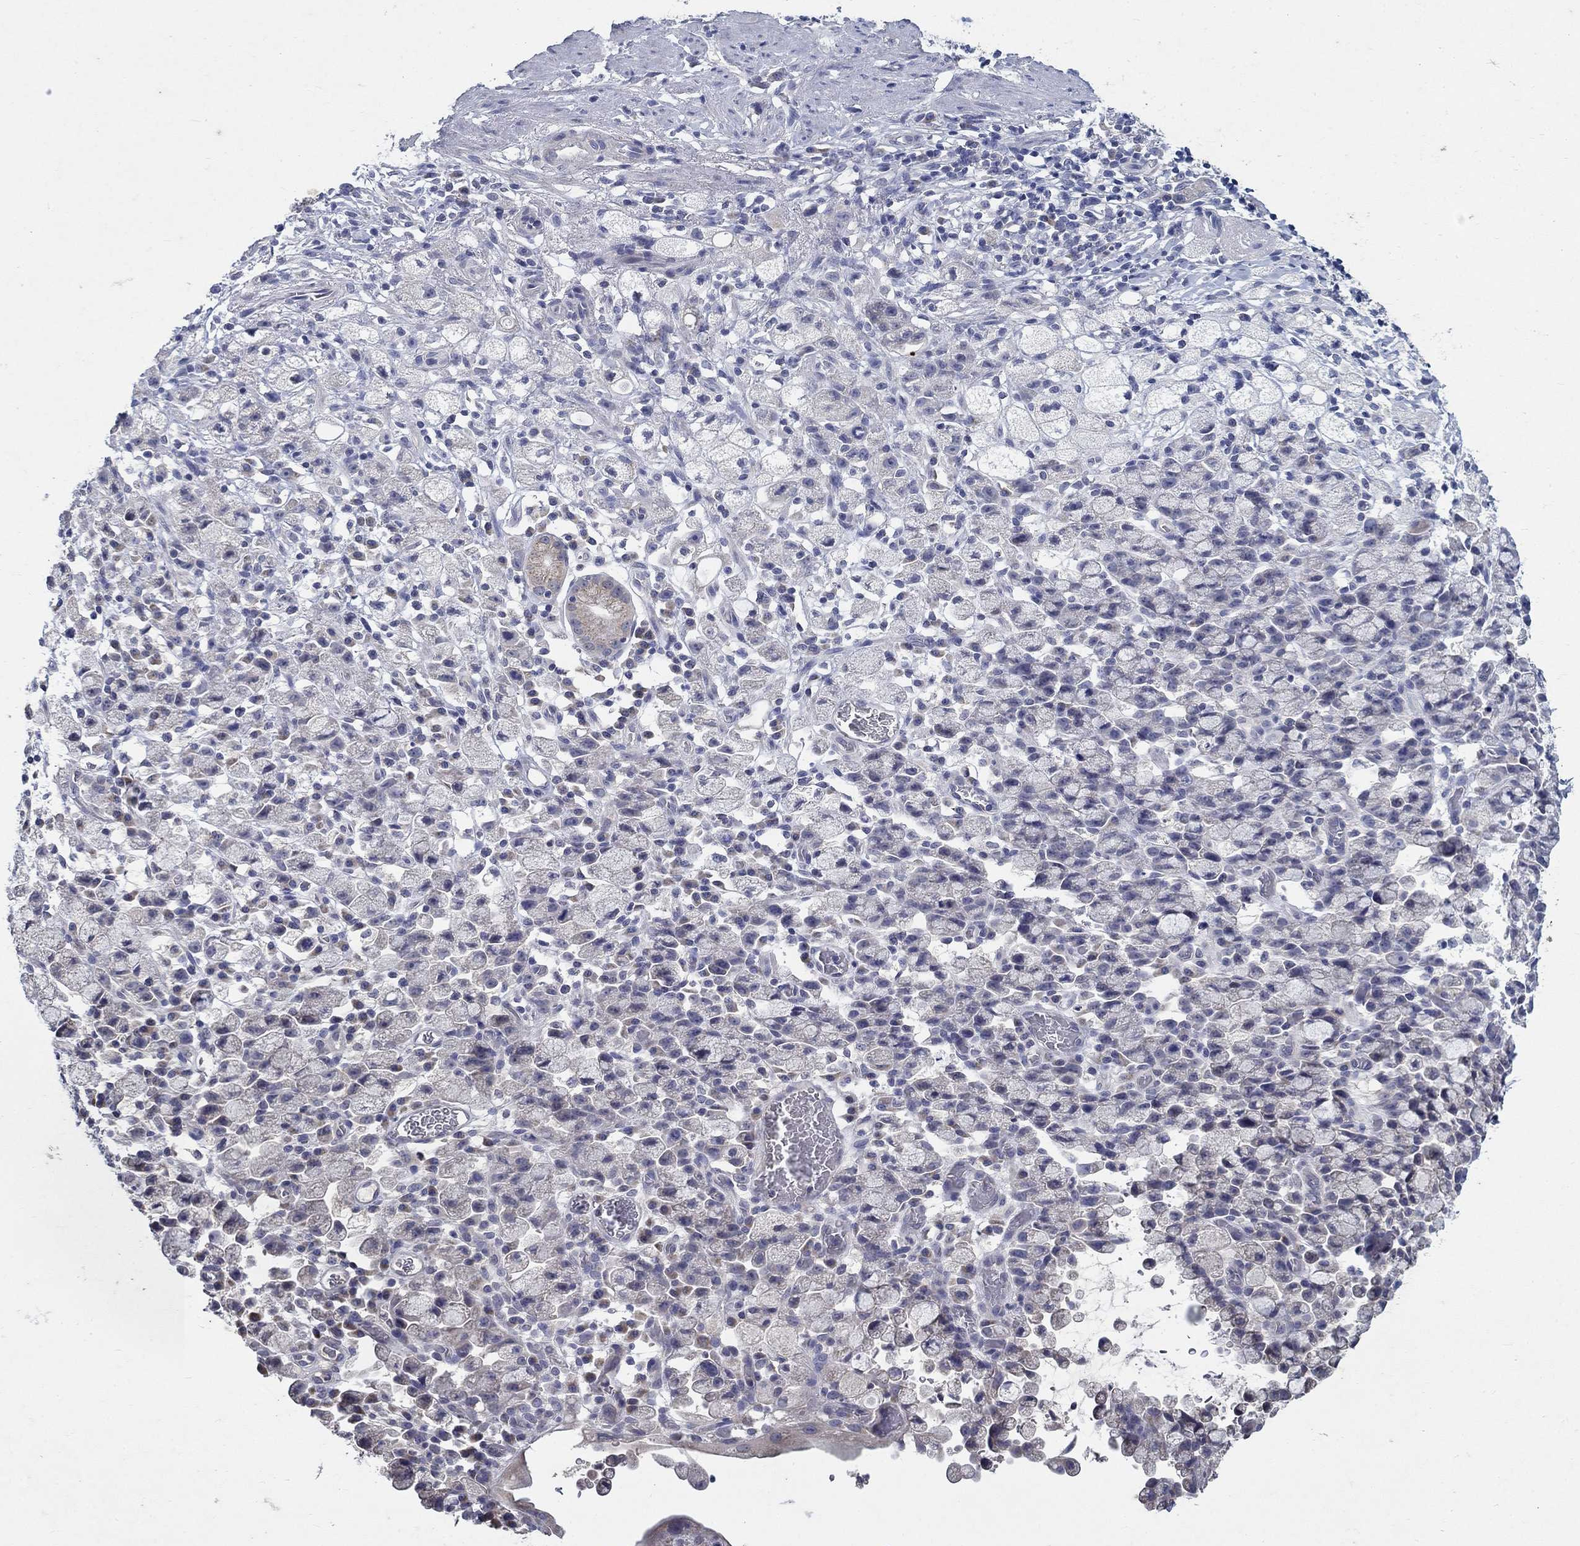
{"staining": {"intensity": "negative", "quantity": "none", "location": "none"}, "tissue": "stomach cancer", "cell_type": "Tumor cells", "image_type": "cancer", "snomed": [{"axis": "morphology", "description": "Adenocarcinoma, NOS"}, {"axis": "topography", "description": "Stomach"}], "caption": "This is an IHC histopathology image of stomach adenocarcinoma. There is no expression in tumor cells.", "gene": "PROZ", "patient": {"sex": "male", "age": 58}}